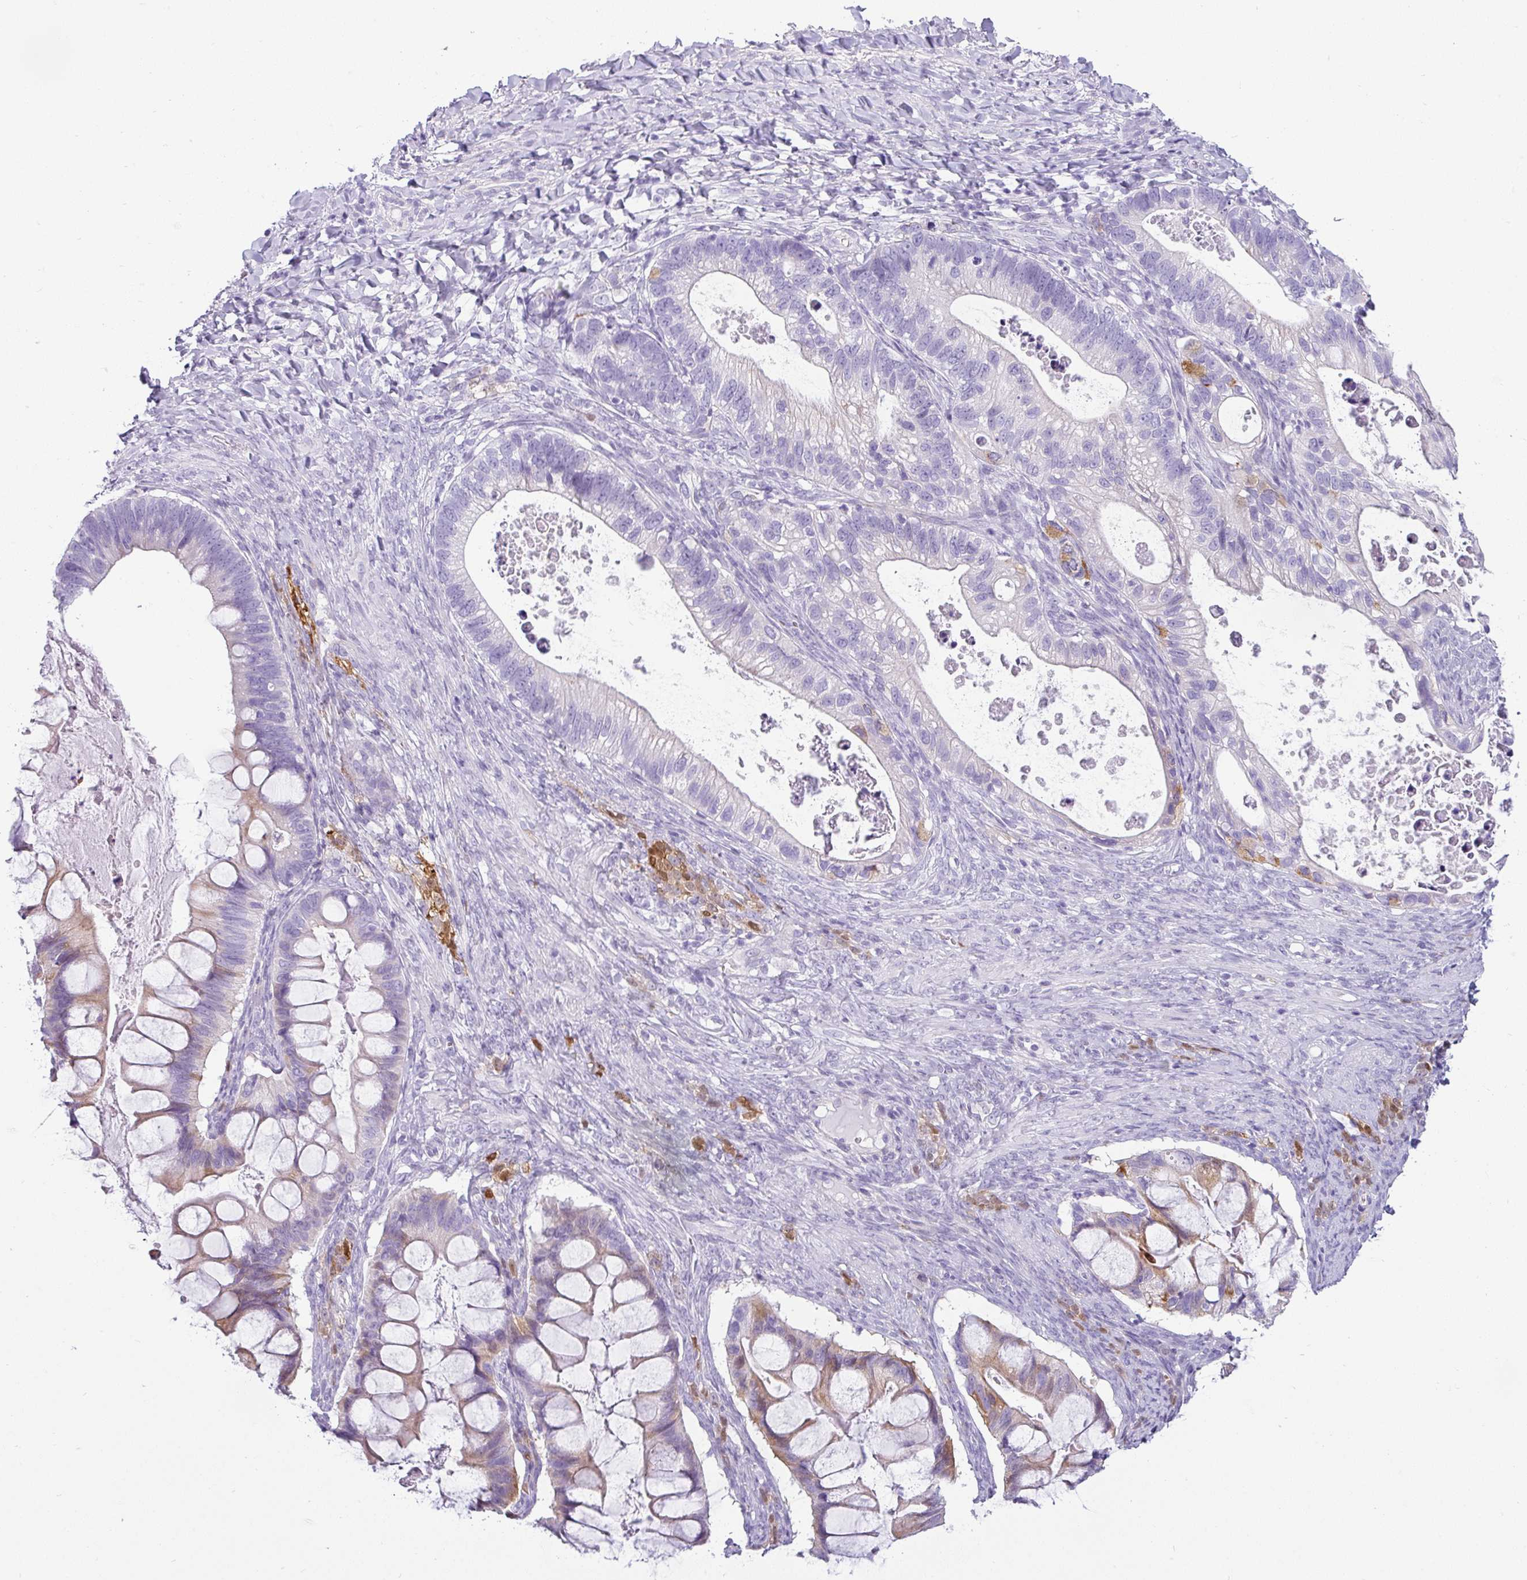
{"staining": {"intensity": "negative", "quantity": "none", "location": "none"}, "tissue": "ovarian cancer", "cell_type": "Tumor cells", "image_type": "cancer", "snomed": [{"axis": "morphology", "description": "Cystadenocarcinoma, mucinous, NOS"}, {"axis": "topography", "description": "Ovary"}], "caption": "The micrograph exhibits no staining of tumor cells in ovarian cancer.", "gene": "VCY1B", "patient": {"sex": "female", "age": 61}}